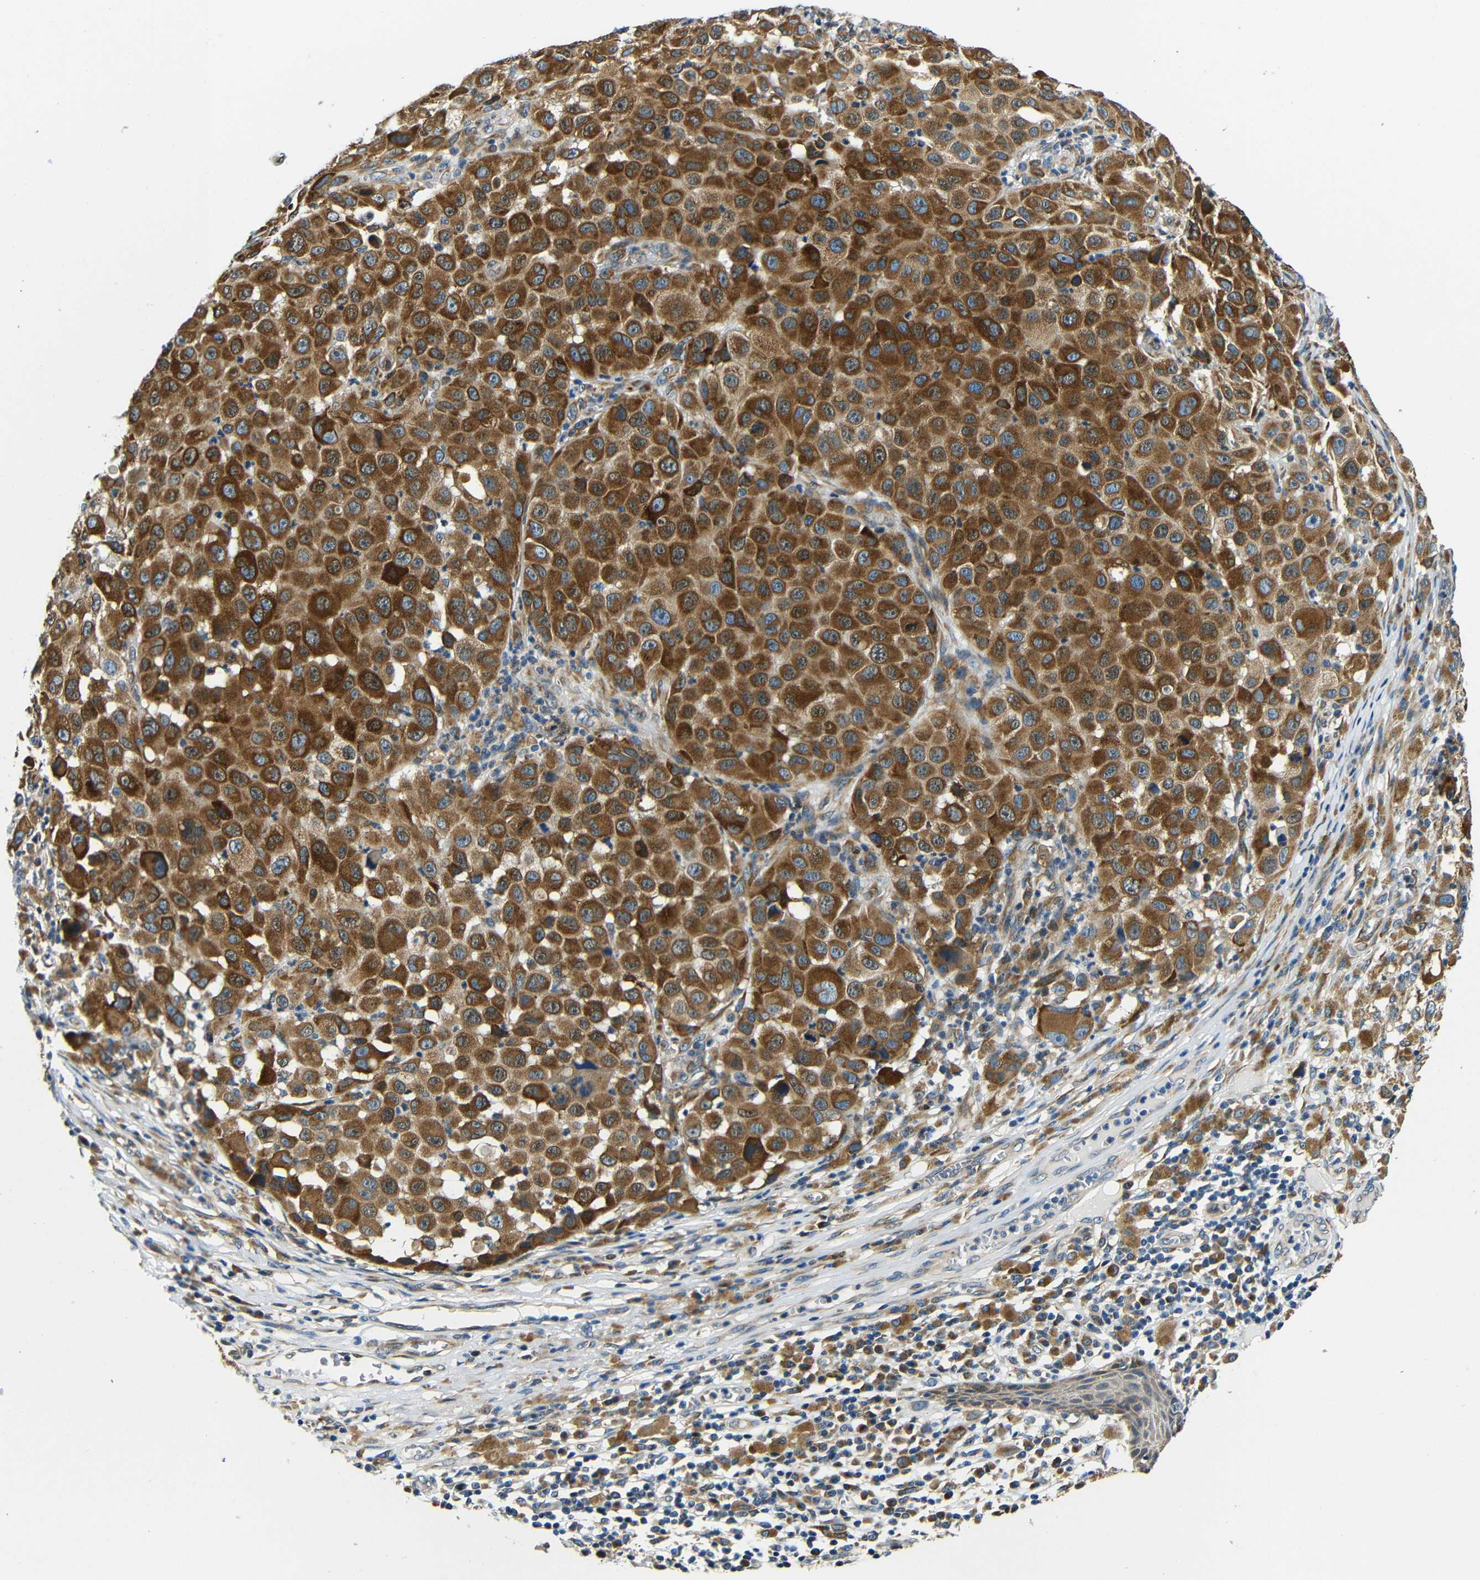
{"staining": {"intensity": "strong", "quantity": ">75%", "location": "cytoplasmic/membranous"}, "tissue": "melanoma", "cell_type": "Tumor cells", "image_type": "cancer", "snomed": [{"axis": "morphology", "description": "Malignant melanoma, NOS"}, {"axis": "topography", "description": "Skin"}], "caption": "Melanoma stained with a brown dye demonstrates strong cytoplasmic/membranous positive expression in about >75% of tumor cells.", "gene": "VAPB", "patient": {"sex": "male", "age": 96}}